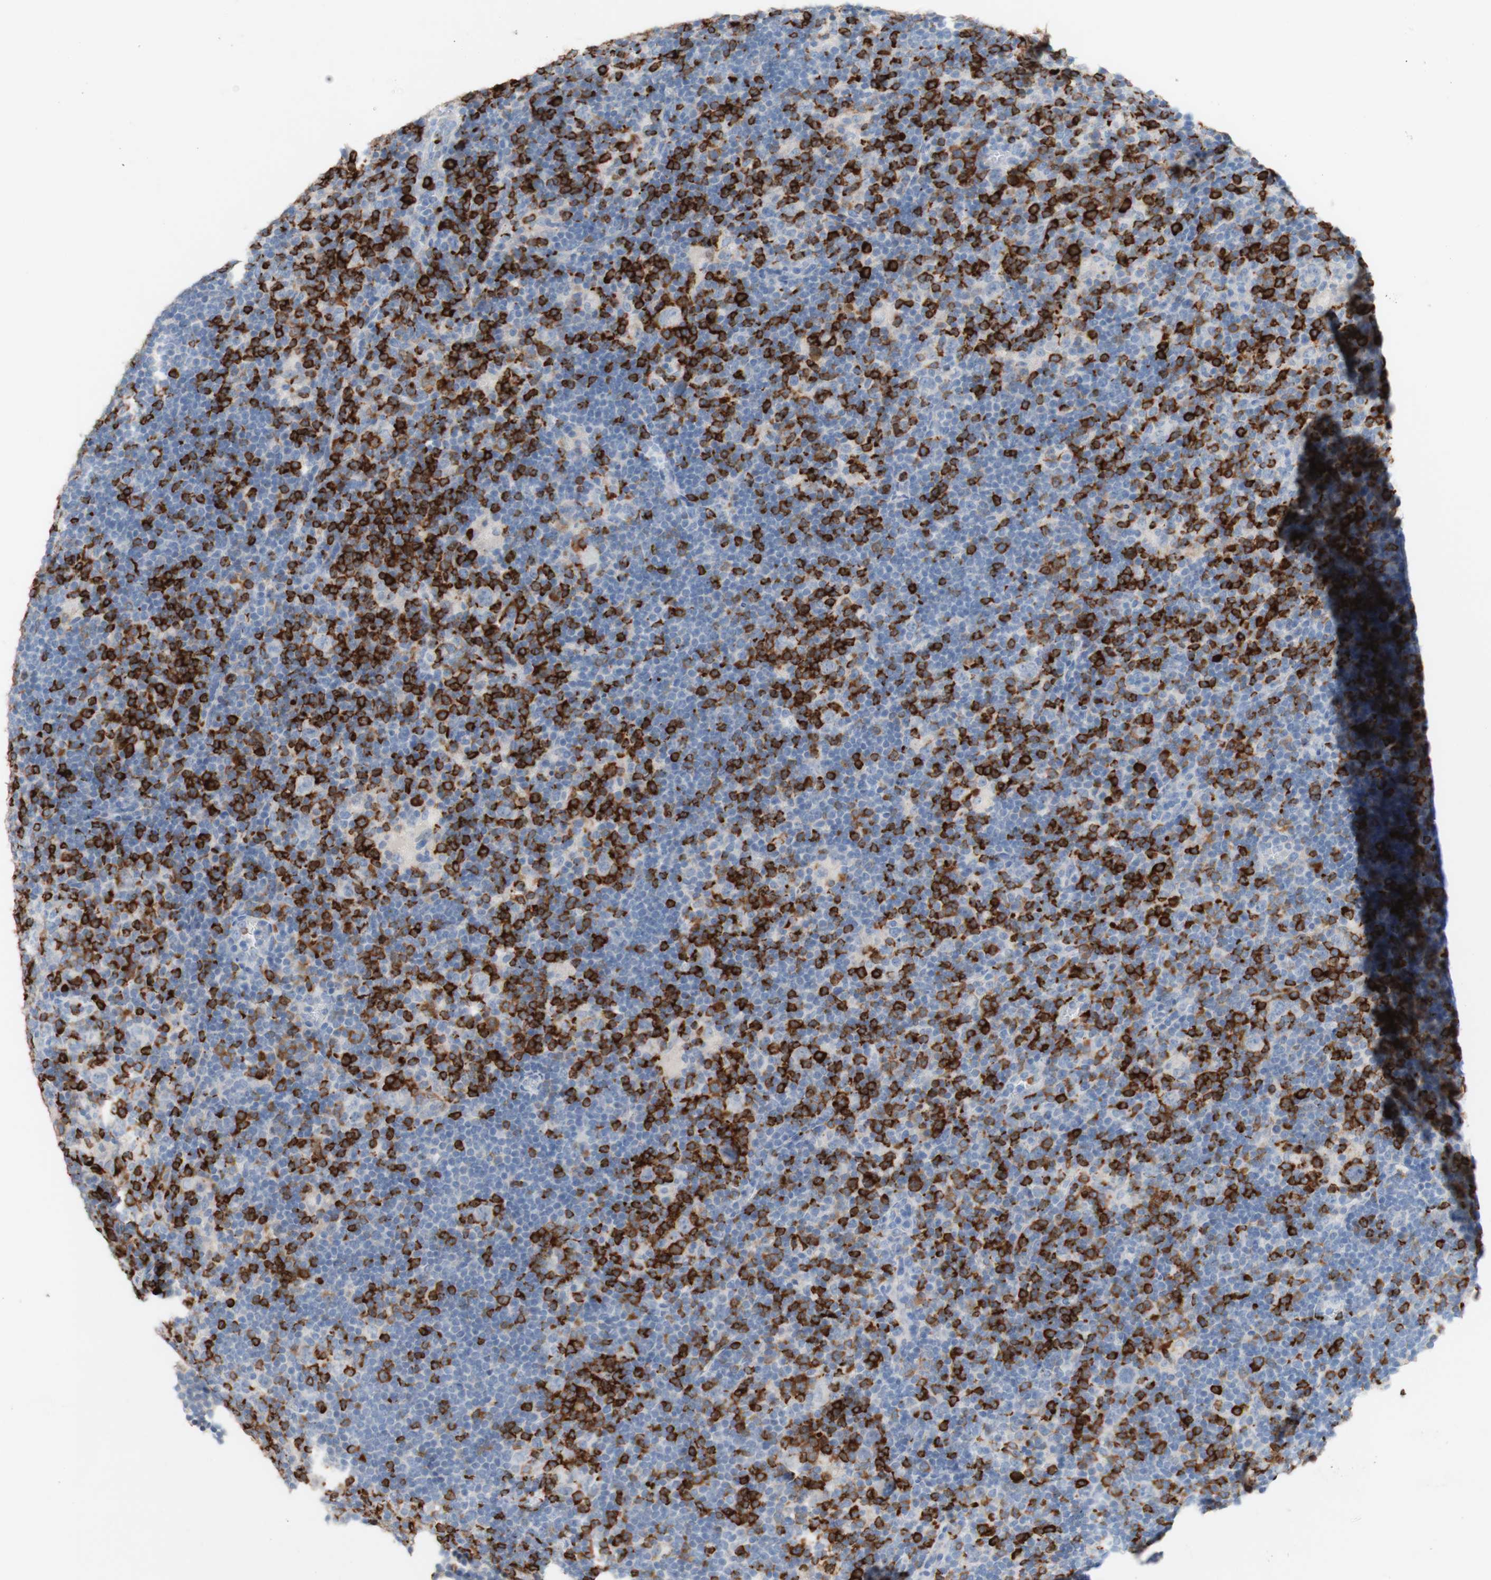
{"staining": {"intensity": "negative", "quantity": "none", "location": "none"}, "tissue": "lymphoma", "cell_type": "Tumor cells", "image_type": "cancer", "snomed": [{"axis": "morphology", "description": "Hodgkin's disease, NOS"}, {"axis": "topography", "description": "Lymph node"}], "caption": "The photomicrograph exhibits no significant positivity in tumor cells of Hodgkin's disease. Nuclei are stained in blue.", "gene": "PACSIN1", "patient": {"sex": "female", "age": 57}}